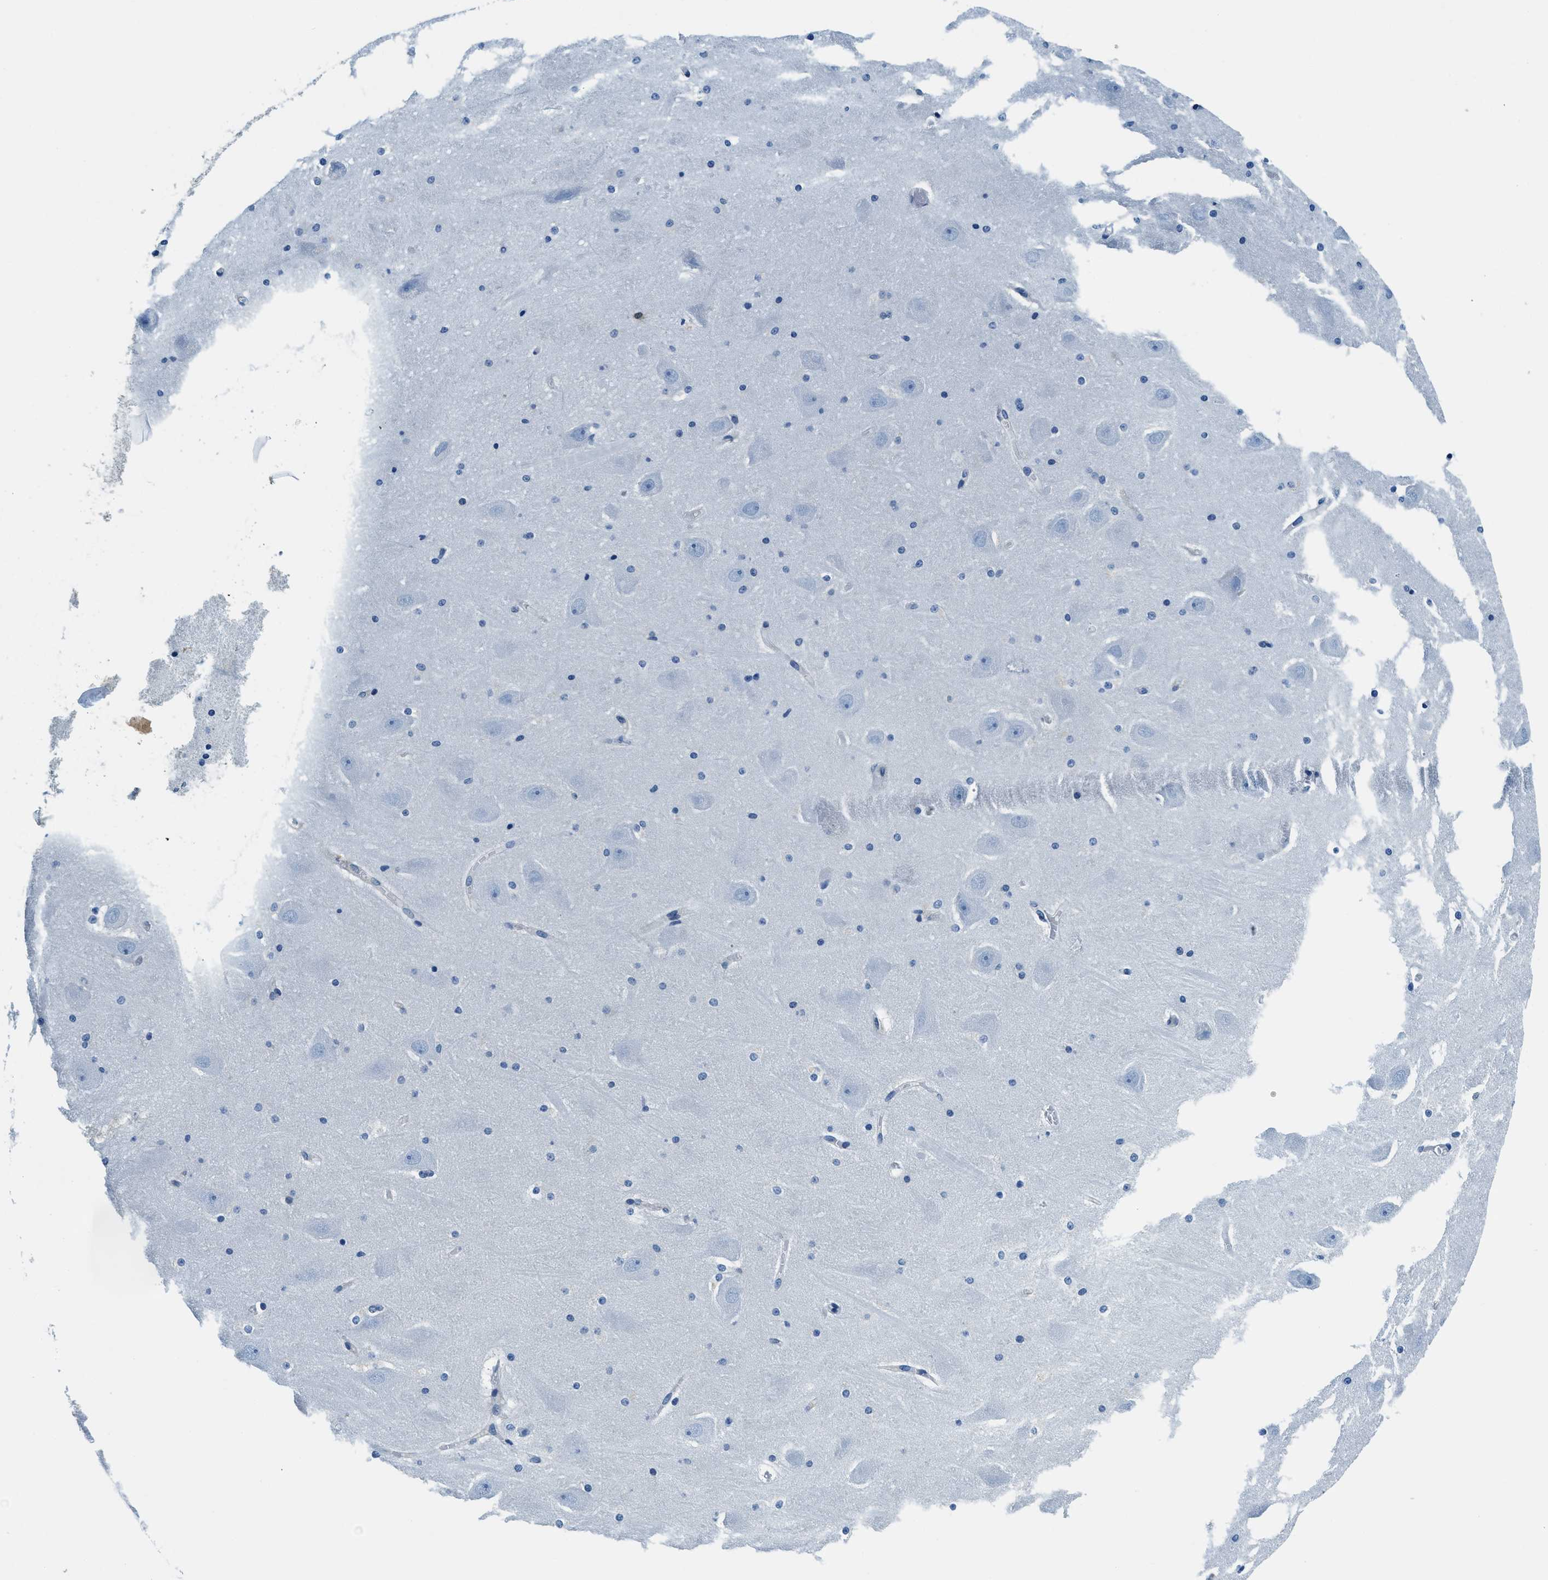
{"staining": {"intensity": "negative", "quantity": "none", "location": "none"}, "tissue": "hippocampus", "cell_type": "Glial cells", "image_type": "normal", "snomed": [{"axis": "morphology", "description": "Normal tissue, NOS"}, {"axis": "topography", "description": "Hippocampus"}], "caption": "Immunohistochemistry micrograph of benign hippocampus stained for a protein (brown), which exhibits no positivity in glial cells. (DAB immunohistochemistry, high magnification).", "gene": "TWF1", "patient": {"sex": "male", "age": 45}}